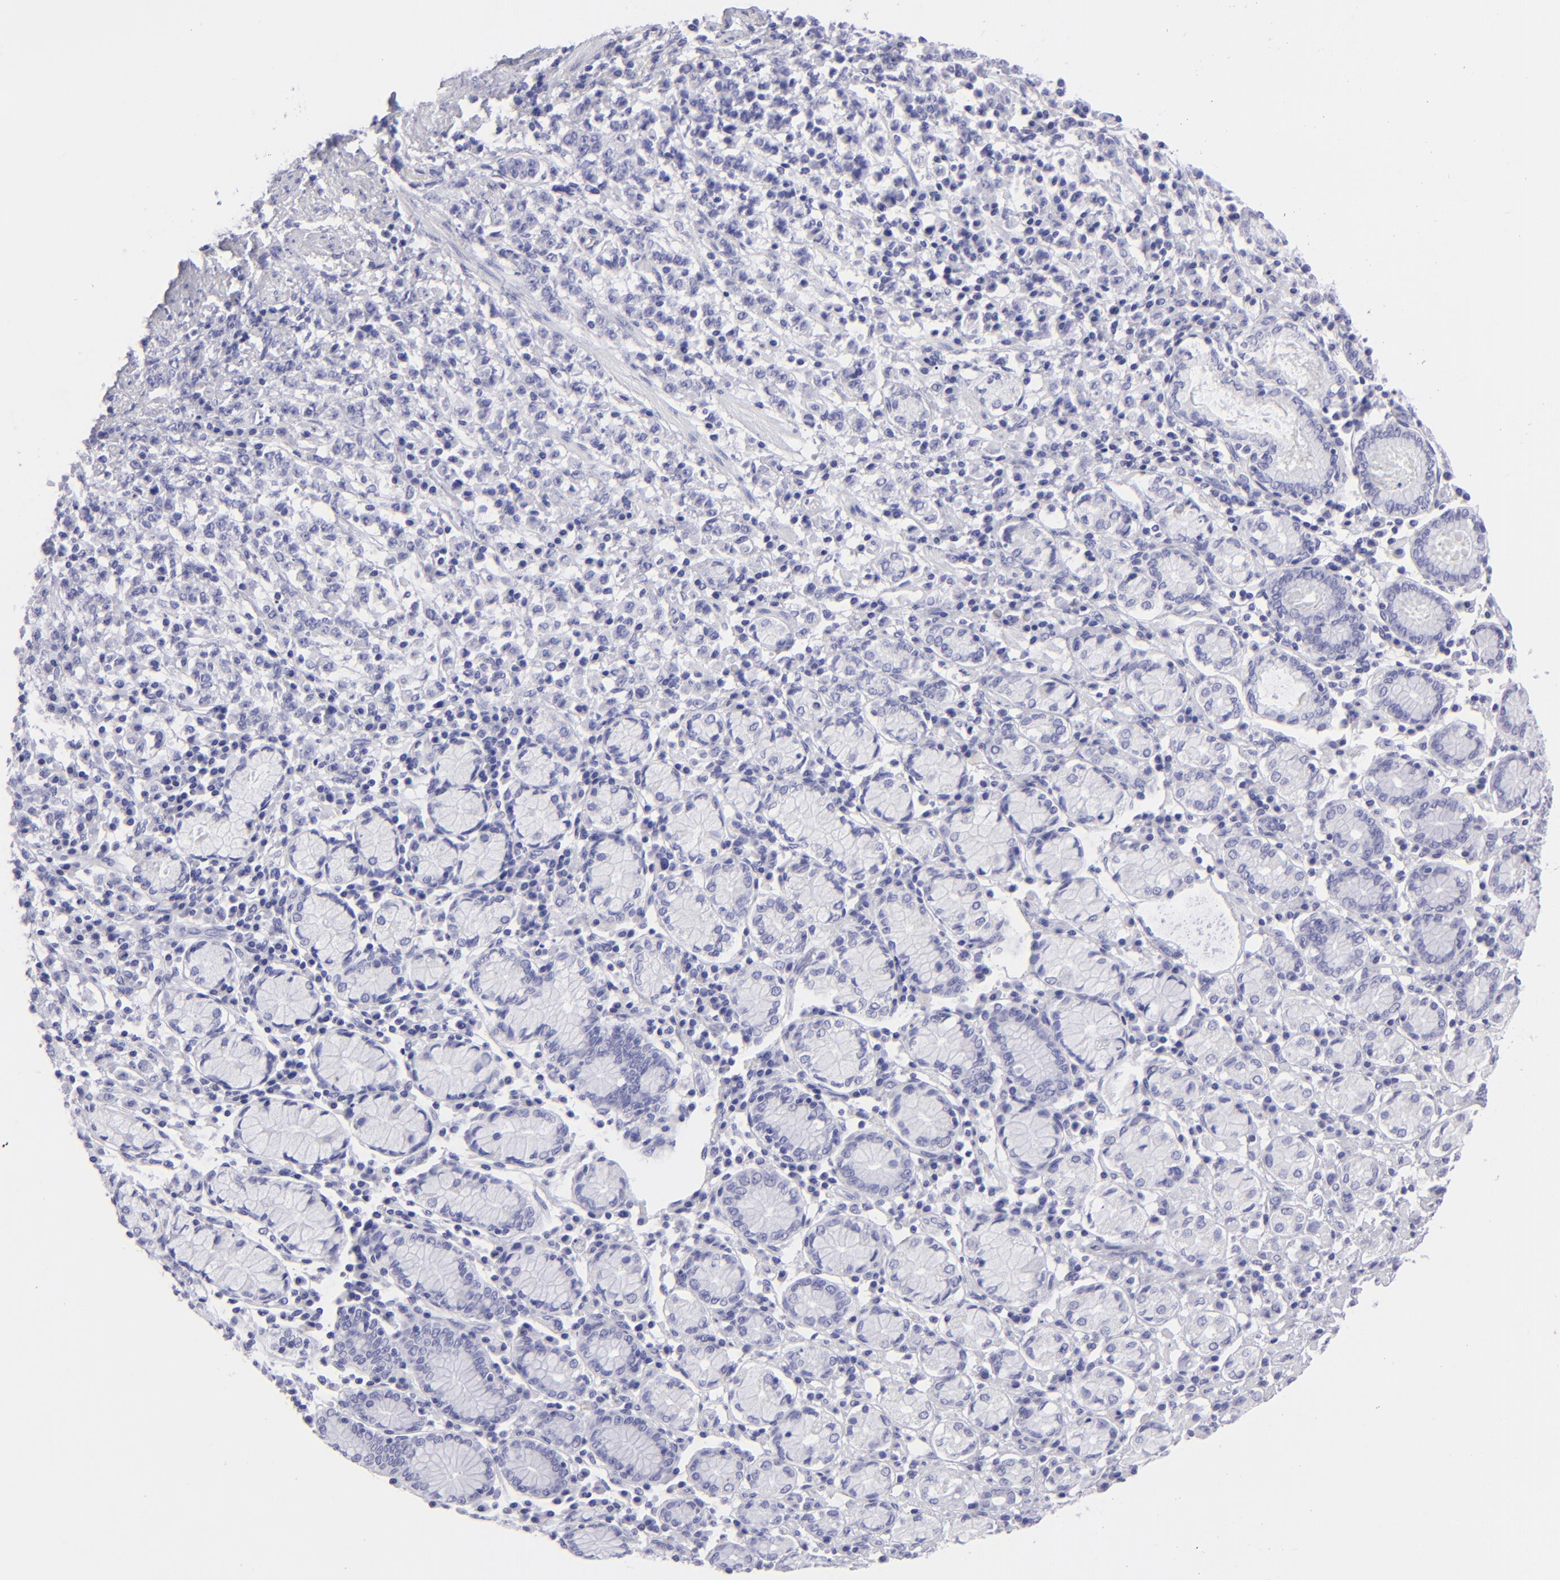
{"staining": {"intensity": "negative", "quantity": "none", "location": "none"}, "tissue": "stomach cancer", "cell_type": "Tumor cells", "image_type": "cancer", "snomed": [{"axis": "morphology", "description": "Adenocarcinoma, NOS"}, {"axis": "topography", "description": "Stomach, lower"}], "caption": "This image is of stomach cancer (adenocarcinoma) stained with immunohistochemistry (IHC) to label a protein in brown with the nuclei are counter-stained blue. There is no positivity in tumor cells. (Stains: DAB (3,3'-diaminobenzidine) immunohistochemistry with hematoxylin counter stain, Microscopy: brightfield microscopy at high magnification).", "gene": "SLC1A3", "patient": {"sex": "male", "age": 88}}